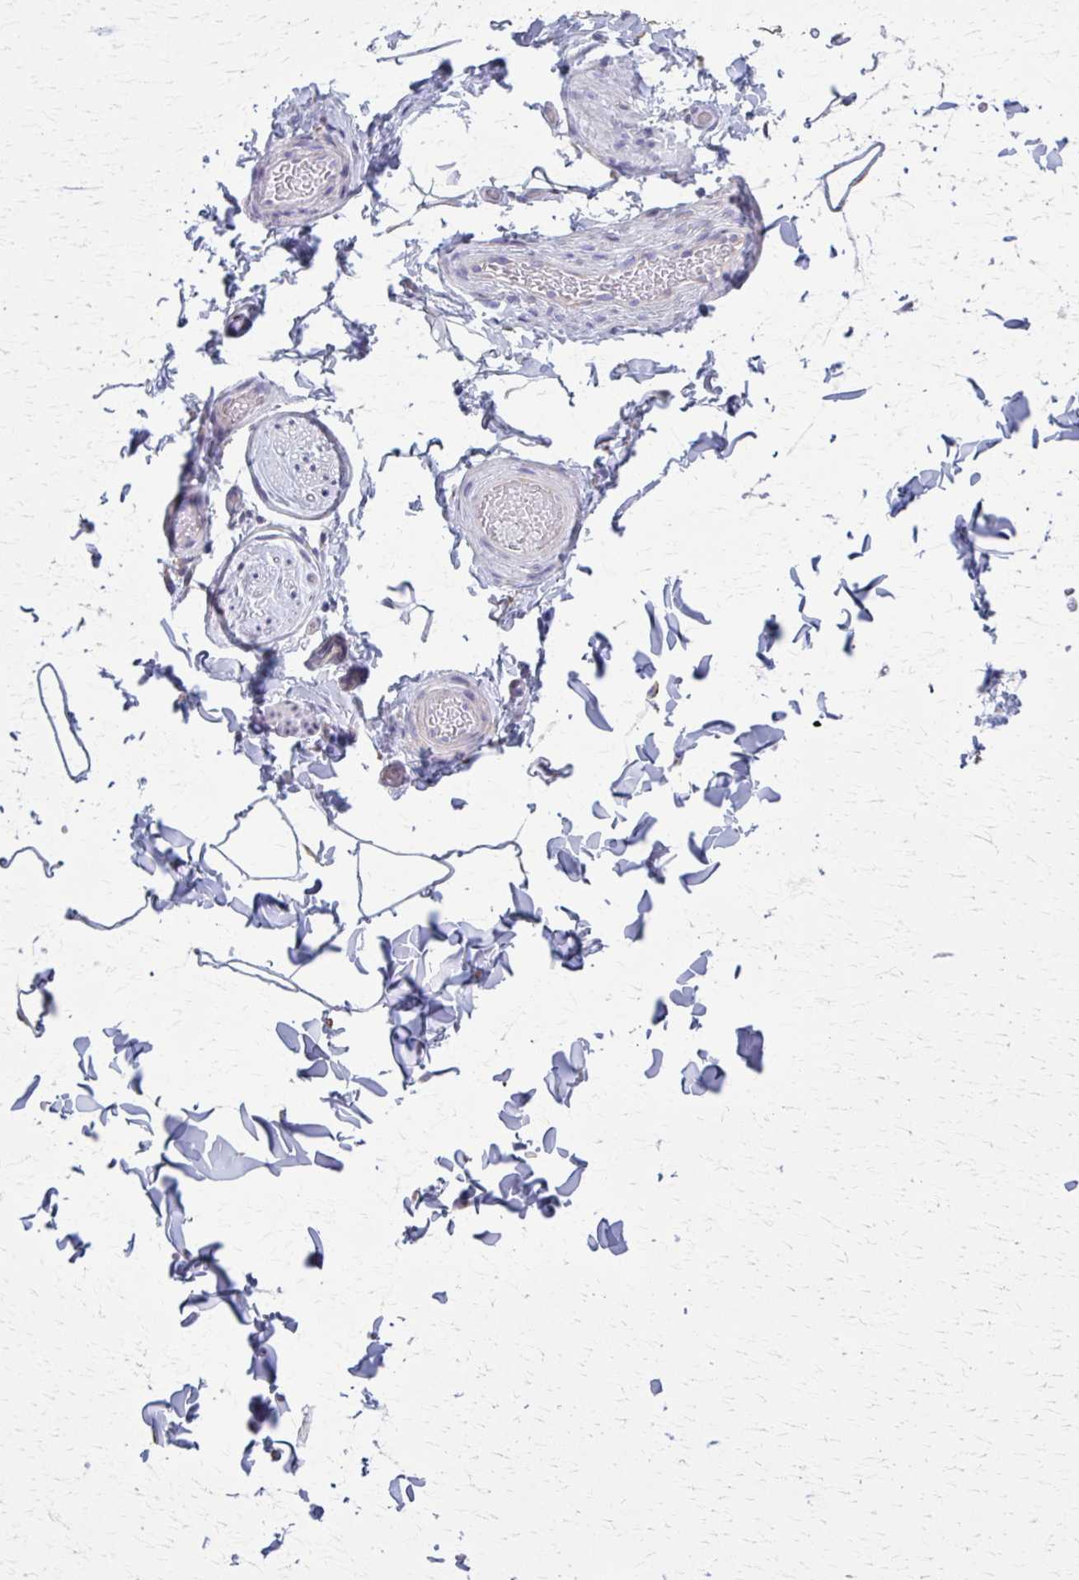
{"staining": {"intensity": "negative", "quantity": "none", "location": "none"}, "tissue": "adipose tissue", "cell_type": "Adipocytes", "image_type": "normal", "snomed": [{"axis": "morphology", "description": "Normal tissue, NOS"}, {"axis": "topography", "description": "Soft tissue"}, {"axis": "topography", "description": "Adipose tissue"}, {"axis": "topography", "description": "Vascular tissue"}, {"axis": "topography", "description": "Peripheral nerve tissue"}], "caption": "IHC histopathology image of benign adipose tissue stained for a protein (brown), which exhibits no staining in adipocytes. The staining was performed using DAB (3,3'-diaminobenzidine) to visualize the protein expression in brown, while the nuclei were stained in blue with hematoxylin (Magnification: 20x).", "gene": "SPATS2L", "patient": {"sex": "male", "age": 29}}